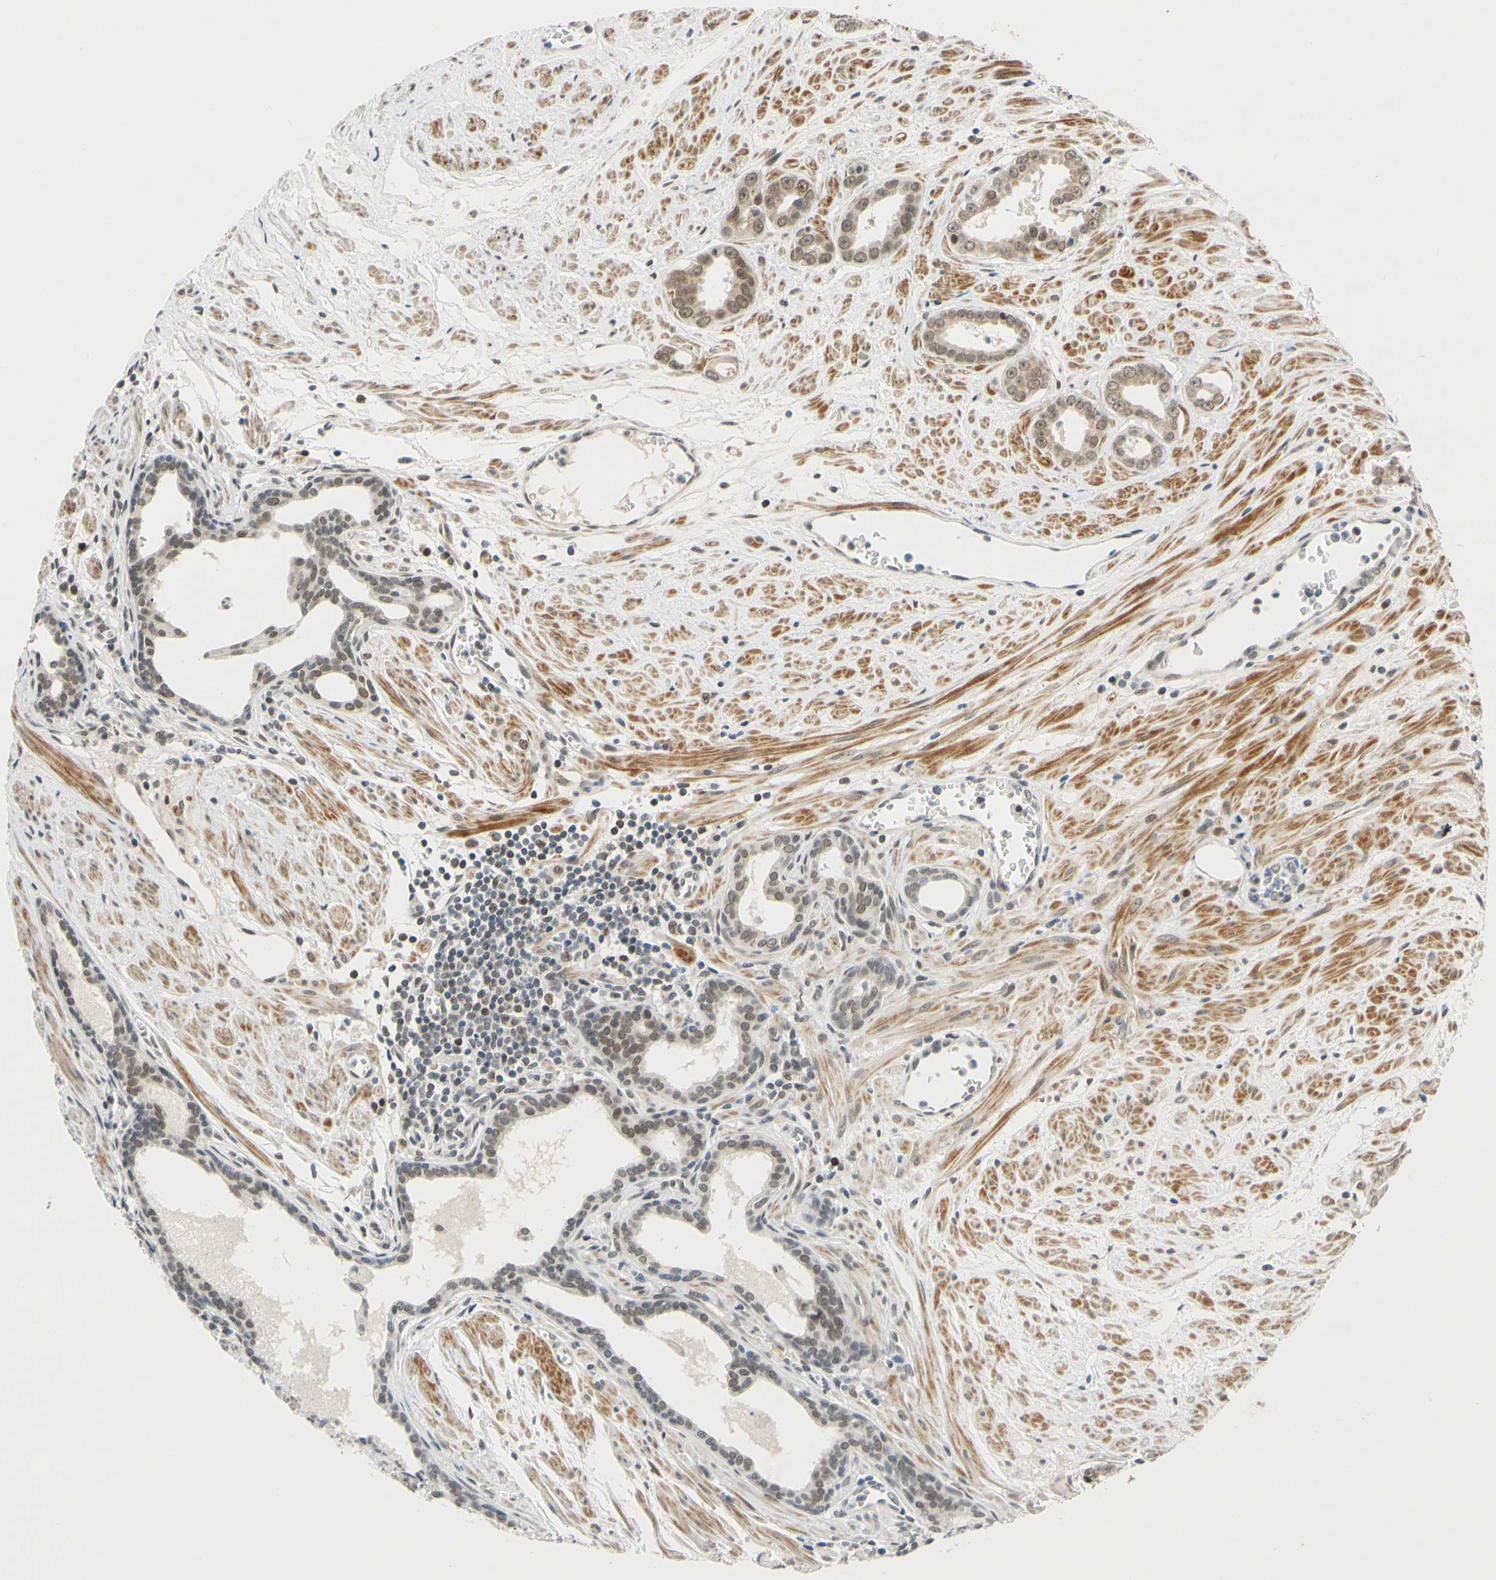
{"staining": {"intensity": "moderate", "quantity": ">75%", "location": "cytoplasmic/membranous,nuclear"}, "tissue": "prostate cancer", "cell_type": "Tumor cells", "image_type": "cancer", "snomed": [{"axis": "morphology", "description": "Adenocarcinoma, Low grade"}, {"axis": "topography", "description": "Prostate"}], "caption": "Brown immunohistochemical staining in prostate cancer (adenocarcinoma (low-grade)) demonstrates moderate cytoplasmic/membranous and nuclear expression in about >75% of tumor cells.", "gene": "POGZ", "patient": {"sex": "male", "age": 57}}